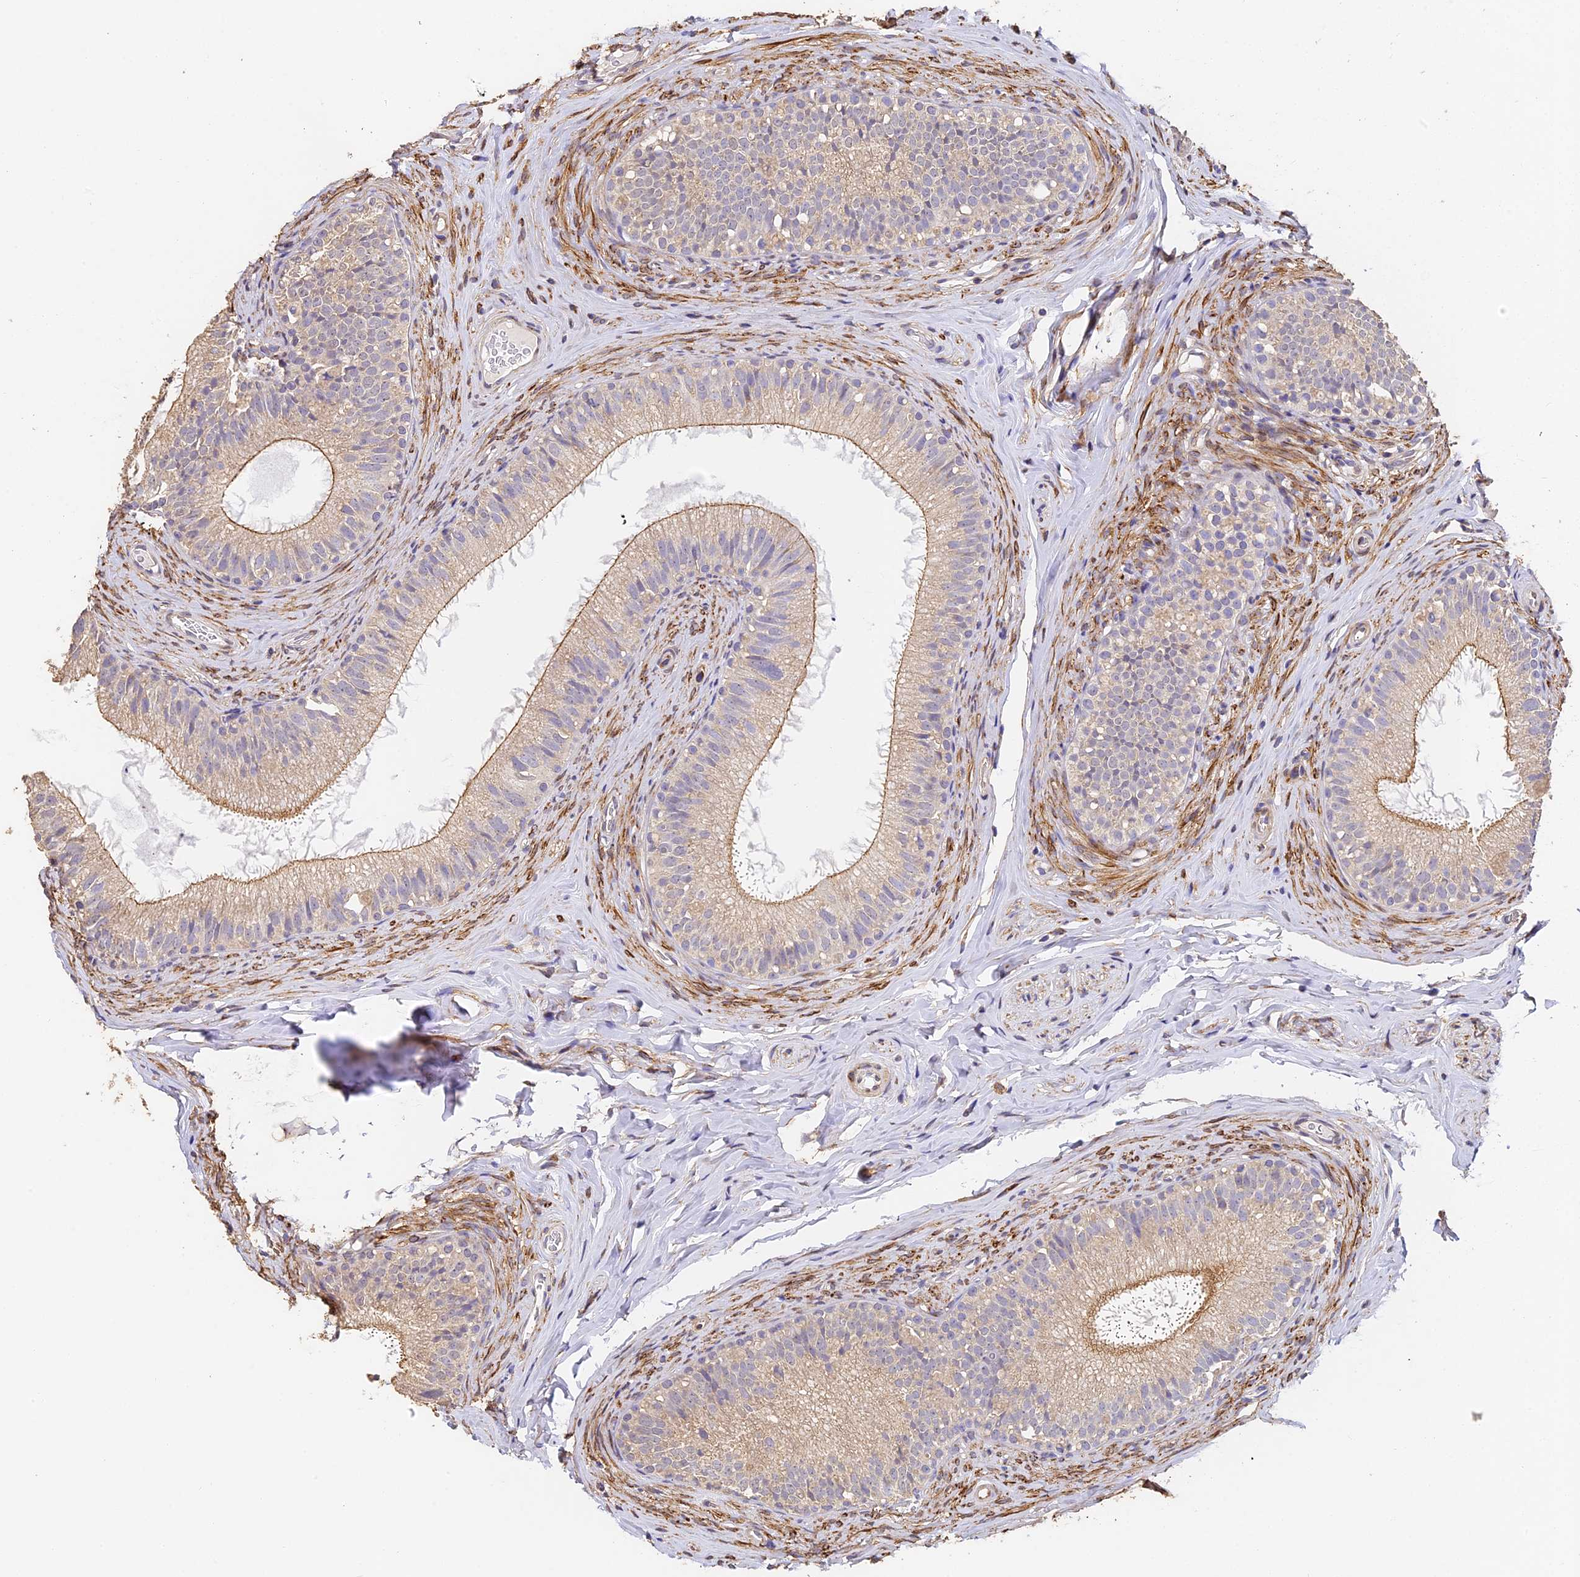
{"staining": {"intensity": "moderate", "quantity": "<25%", "location": "cytoplasmic/membranous"}, "tissue": "epididymis", "cell_type": "Glandular cells", "image_type": "normal", "snomed": [{"axis": "morphology", "description": "Normal tissue, NOS"}, {"axis": "topography", "description": "Epididymis"}], "caption": "A brown stain shows moderate cytoplasmic/membranous expression of a protein in glandular cells of unremarkable human epididymis. (IHC, brightfield microscopy, high magnification).", "gene": "SLC11A1", "patient": {"sex": "male", "age": 34}}